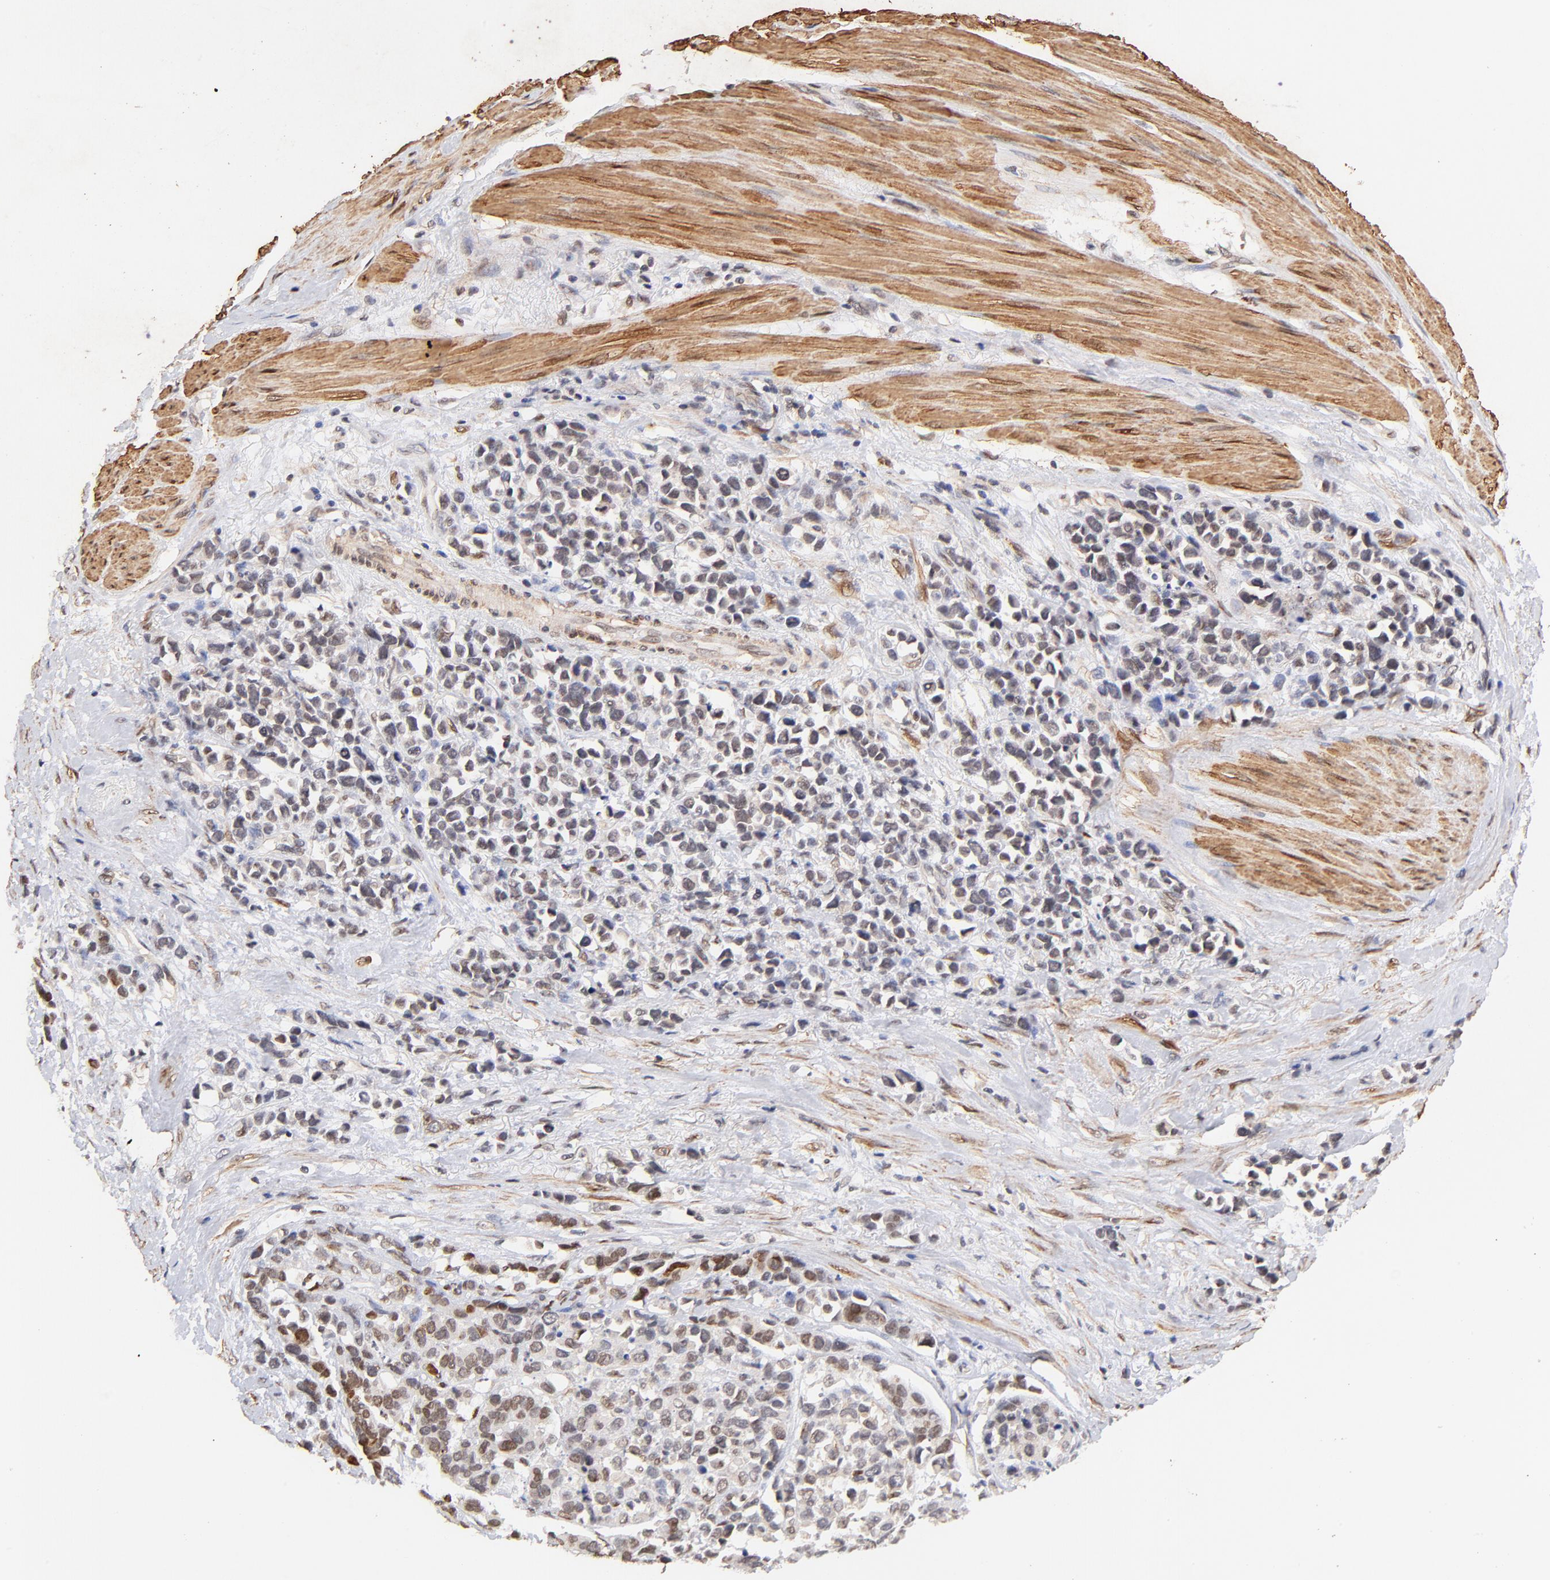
{"staining": {"intensity": "moderate", "quantity": "25%-75%", "location": "cytoplasmic/membranous,nuclear"}, "tissue": "stomach cancer", "cell_type": "Tumor cells", "image_type": "cancer", "snomed": [{"axis": "morphology", "description": "Adenocarcinoma, NOS"}, {"axis": "topography", "description": "Stomach, upper"}], "caption": "Tumor cells exhibit medium levels of moderate cytoplasmic/membranous and nuclear positivity in about 25%-75% of cells in human stomach cancer.", "gene": "ZFP92", "patient": {"sex": "male", "age": 71}}